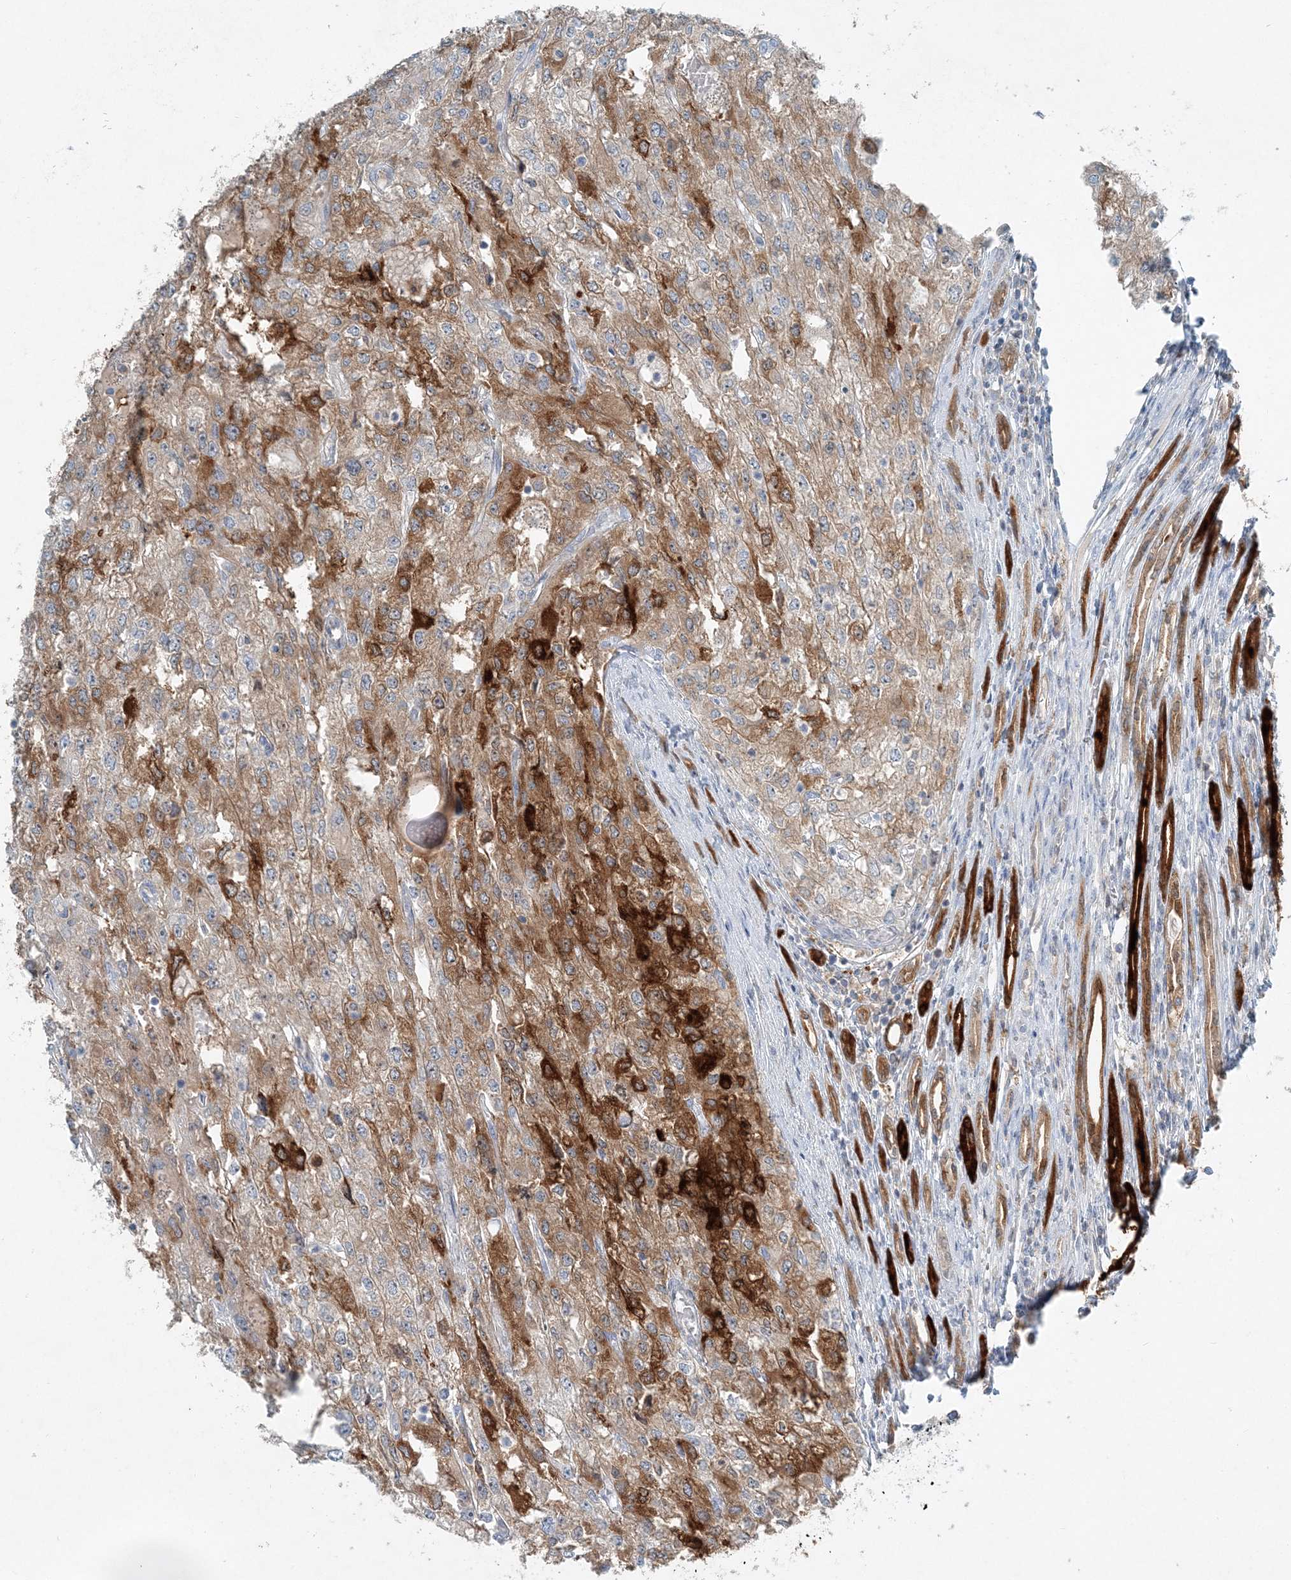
{"staining": {"intensity": "moderate", "quantity": ">75%", "location": "cytoplasmic/membranous"}, "tissue": "renal cancer", "cell_type": "Tumor cells", "image_type": "cancer", "snomed": [{"axis": "morphology", "description": "Adenocarcinoma, NOS"}, {"axis": "topography", "description": "Kidney"}], "caption": "Immunohistochemistry (DAB) staining of human renal cancer (adenocarcinoma) demonstrates moderate cytoplasmic/membranous protein staining in approximately >75% of tumor cells.", "gene": "ARMH1", "patient": {"sex": "female", "age": 54}}